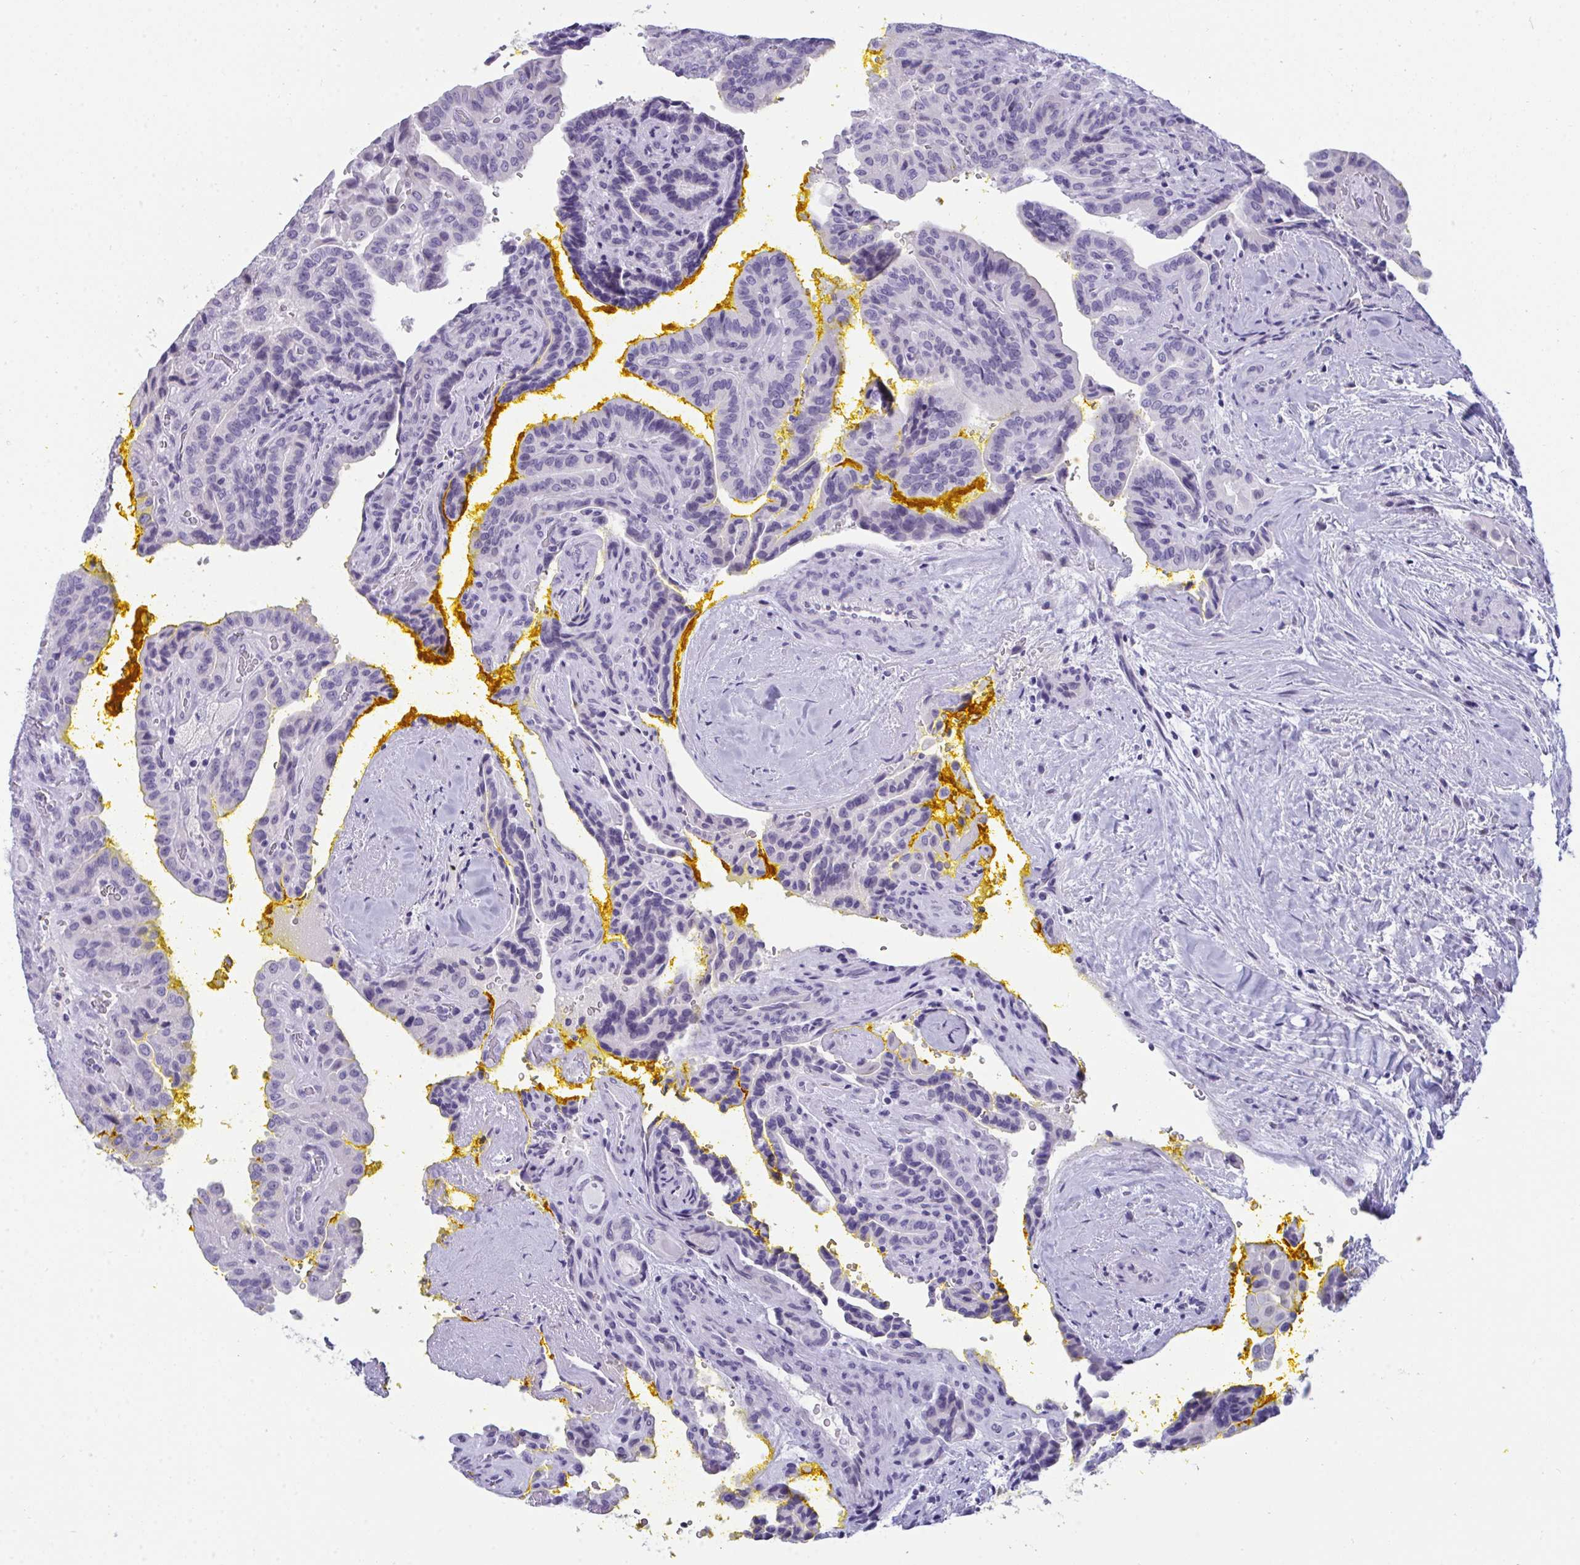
{"staining": {"intensity": "negative", "quantity": "none", "location": "none"}, "tissue": "thyroid cancer", "cell_type": "Tumor cells", "image_type": "cancer", "snomed": [{"axis": "morphology", "description": "Papillary adenocarcinoma, NOS"}, {"axis": "topography", "description": "Thyroid gland"}], "caption": "An image of human thyroid cancer (papillary adenocarcinoma) is negative for staining in tumor cells.", "gene": "PRDM9", "patient": {"sex": "male", "age": 87}}